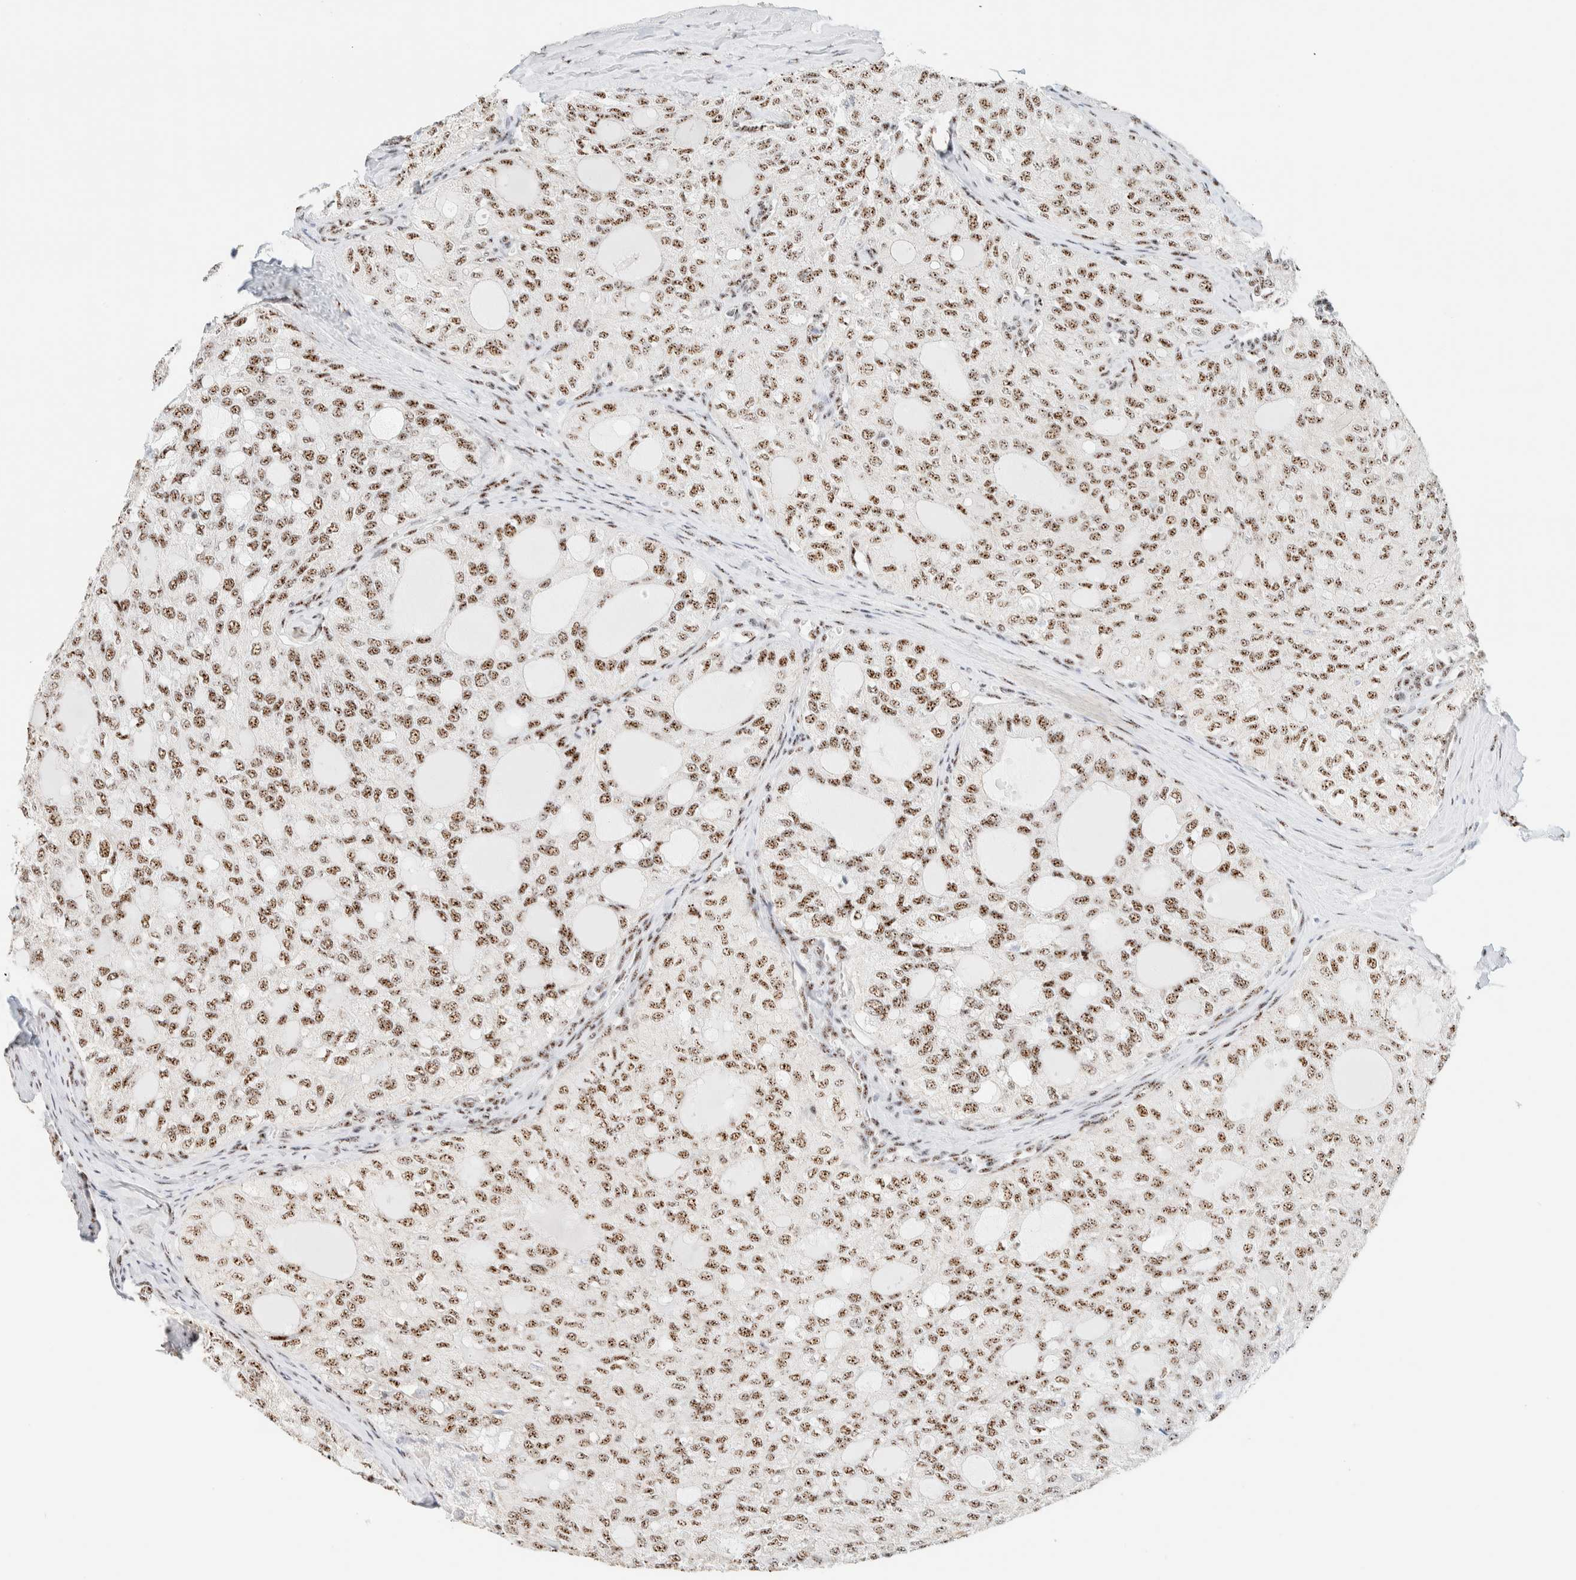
{"staining": {"intensity": "moderate", "quantity": ">75%", "location": "nuclear"}, "tissue": "thyroid cancer", "cell_type": "Tumor cells", "image_type": "cancer", "snomed": [{"axis": "morphology", "description": "Follicular adenoma carcinoma, NOS"}, {"axis": "topography", "description": "Thyroid gland"}], "caption": "Immunohistochemical staining of thyroid cancer (follicular adenoma carcinoma) reveals medium levels of moderate nuclear protein positivity in about >75% of tumor cells.", "gene": "SON", "patient": {"sex": "male", "age": 75}}